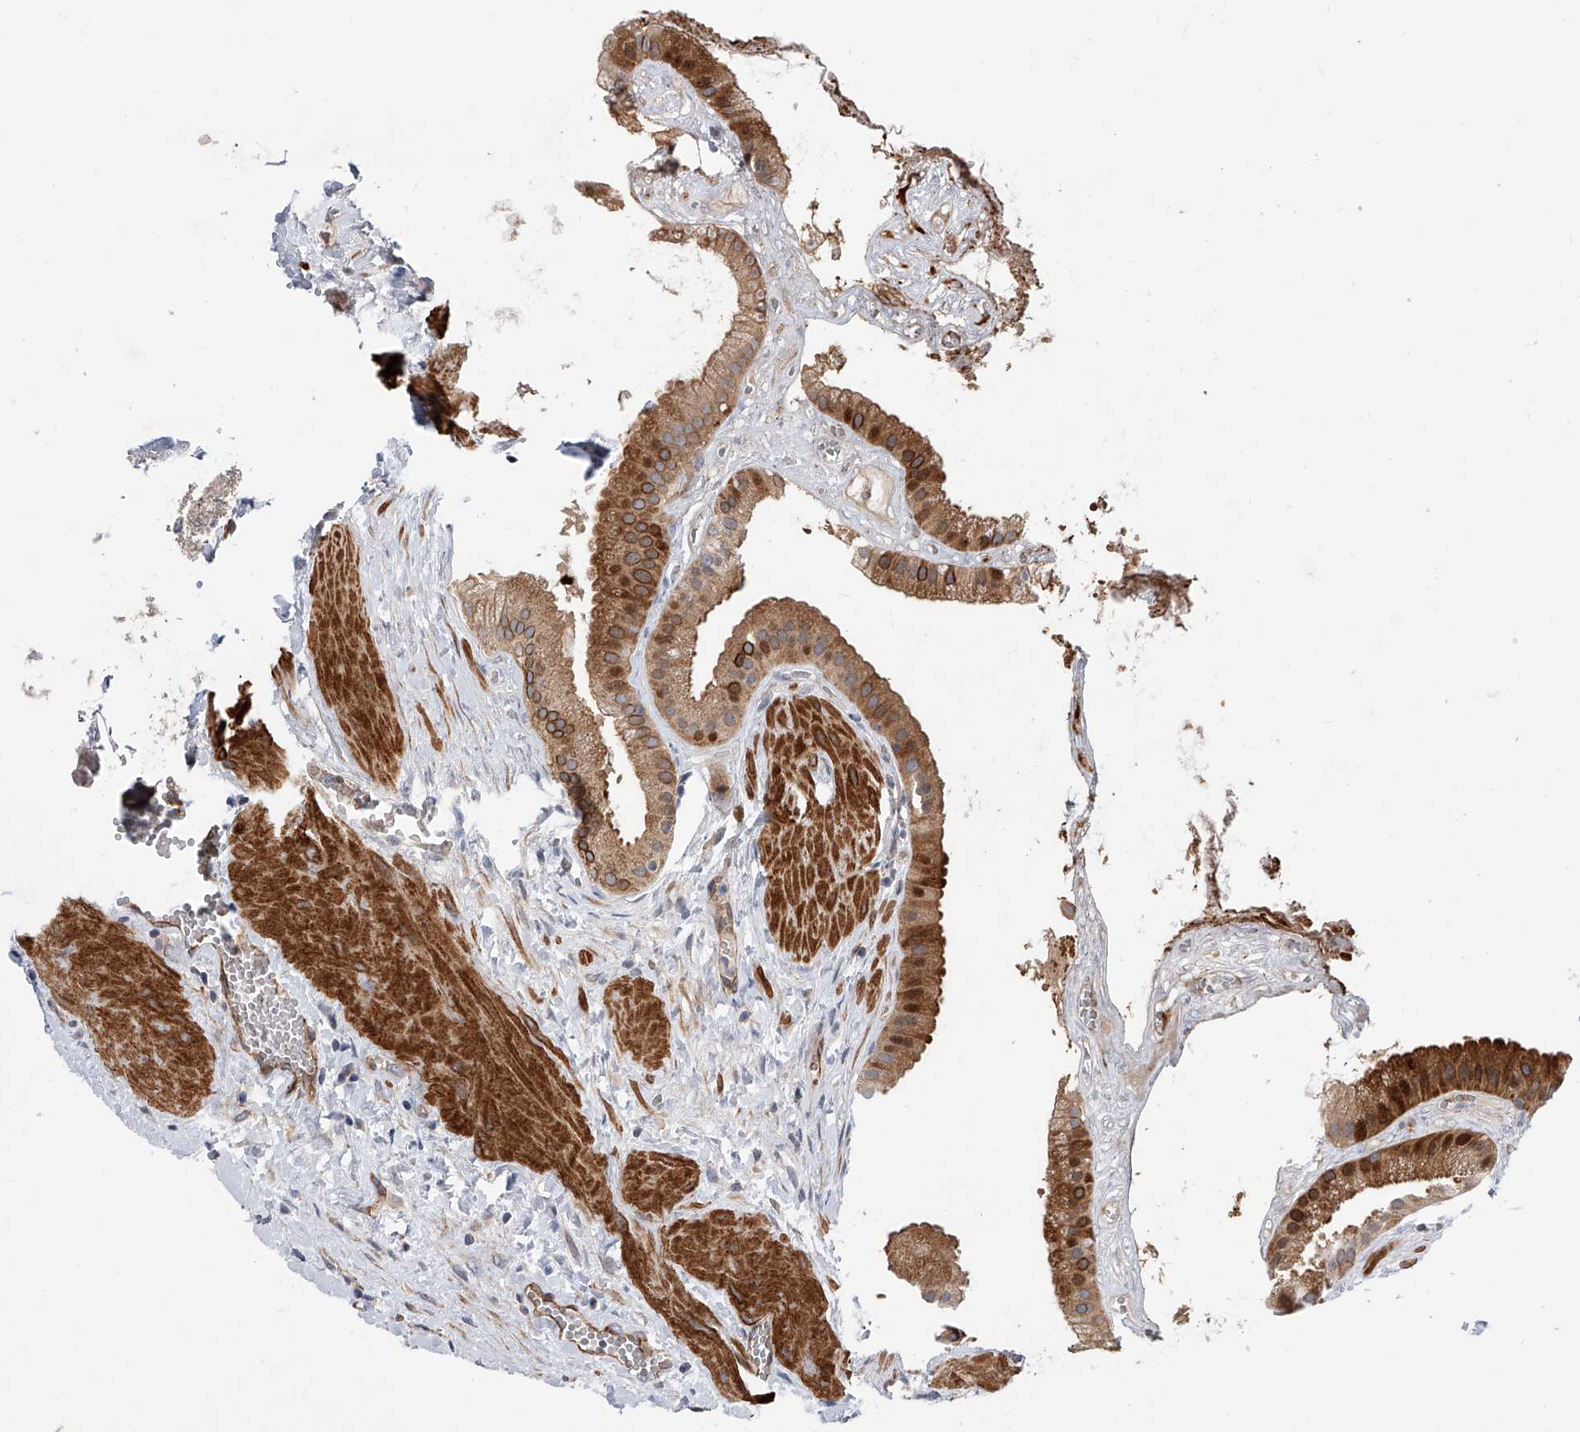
{"staining": {"intensity": "strong", "quantity": ">75%", "location": "cytoplasmic/membranous"}, "tissue": "gallbladder", "cell_type": "Glandular cells", "image_type": "normal", "snomed": [{"axis": "morphology", "description": "Normal tissue, NOS"}, {"axis": "topography", "description": "Gallbladder"}], "caption": "Gallbladder stained for a protein displays strong cytoplasmic/membranous positivity in glandular cells. (DAB IHC with brightfield microscopy, high magnification).", "gene": "PDSS2", "patient": {"sex": "male", "age": 55}}